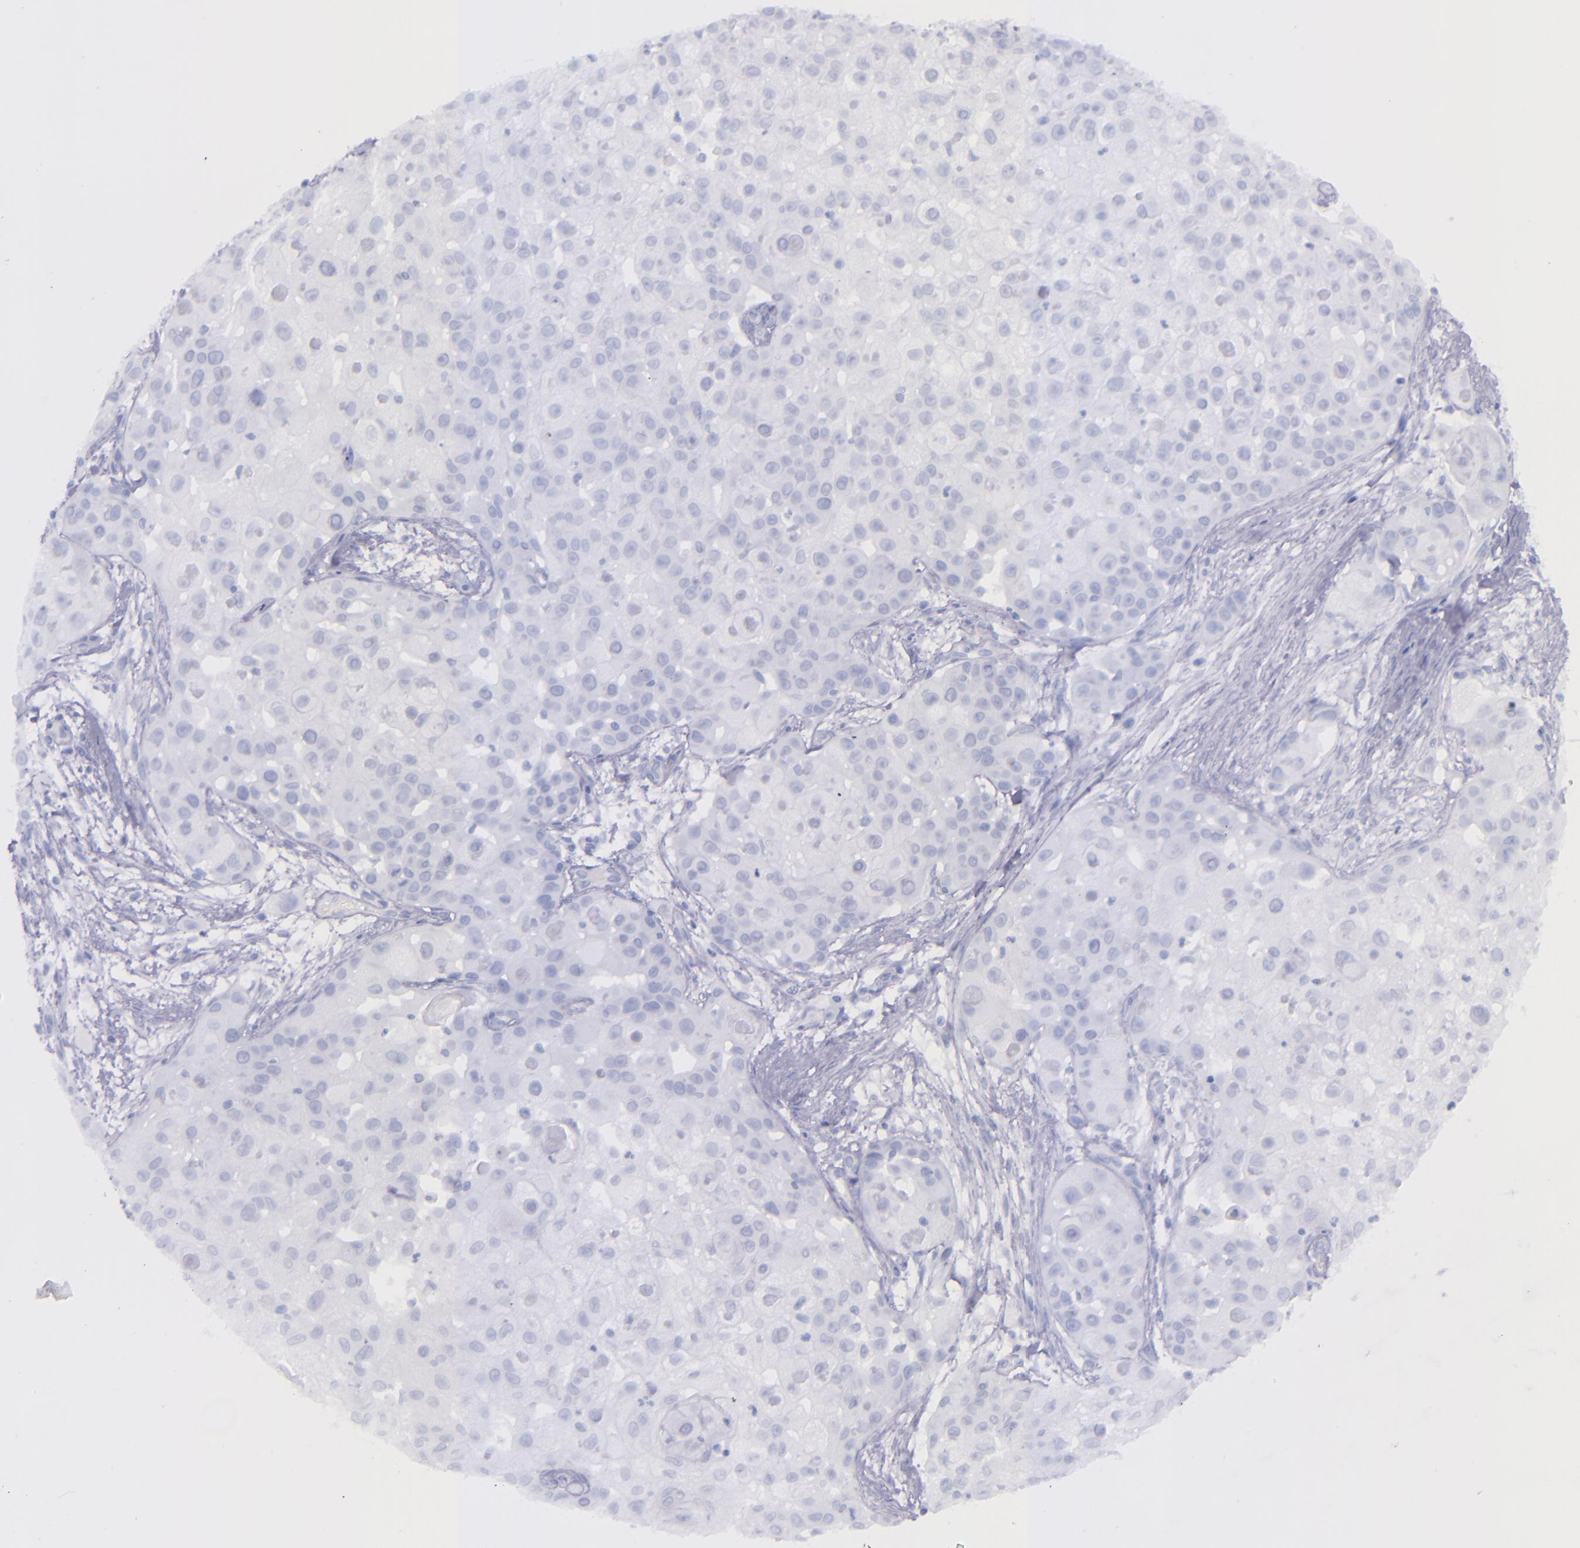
{"staining": {"intensity": "negative", "quantity": "none", "location": "none"}, "tissue": "skin cancer", "cell_type": "Tumor cells", "image_type": "cancer", "snomed": [{"axis": "morphology", "description": "Squamous cell carcinoma, NOS"}, {"axis": "topography", "description": "Skin"}], "caption": "Immunohistochemical staining of human squamous cell carcinoma (skin) demonstrates no significant positivity in tumor cells.", "gene": "SFTPA2", "patient": {"sex": "female", "age": 57}}